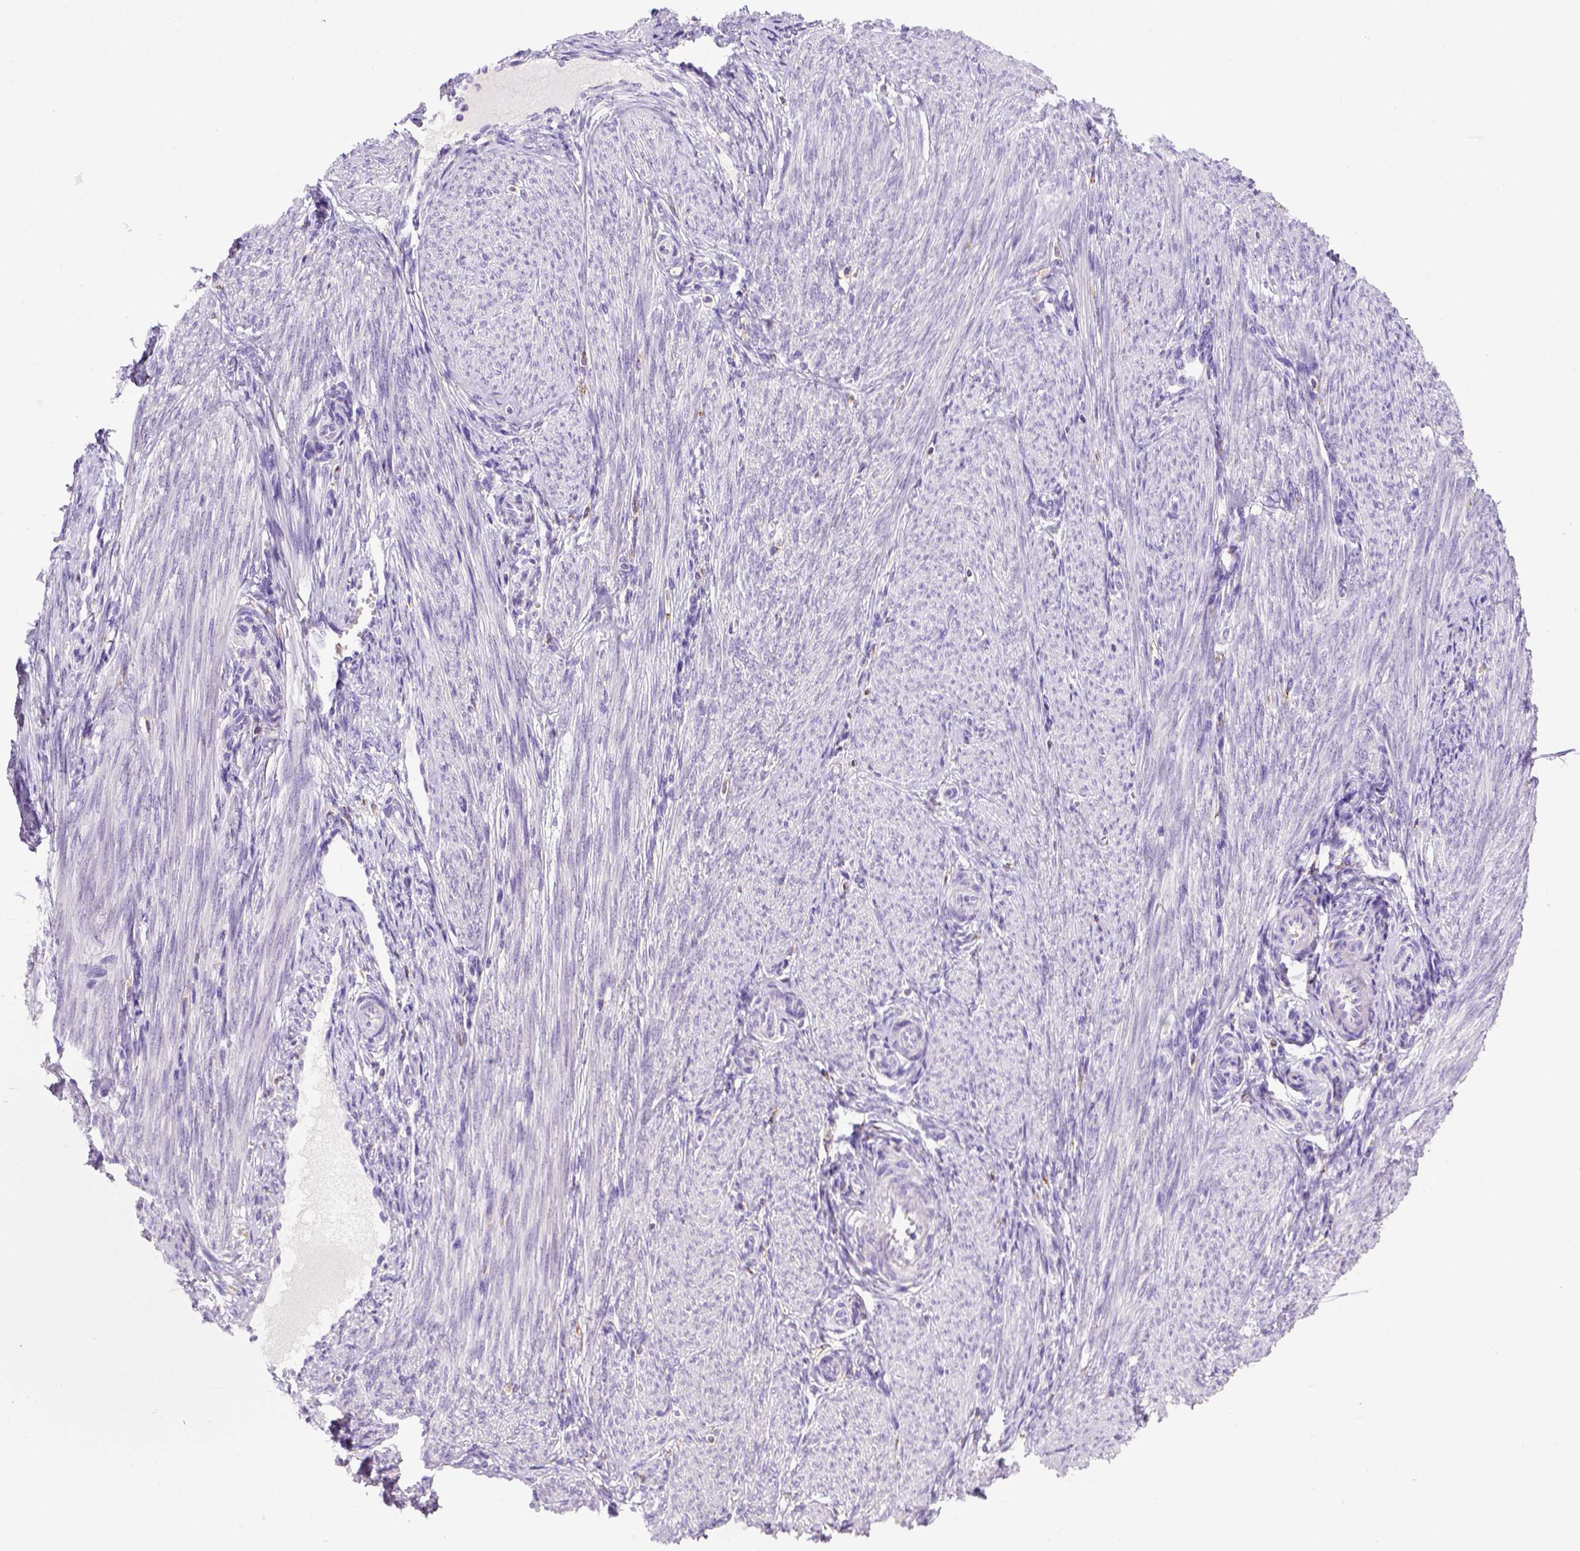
{"staining": {"intensity": "negative", "quantity": "none", "location": "none"}, "tissue": "endometrium", "cell_type": "Cells in endometrial stroma", "image_type": "normal", "snomed": [{"axis": "morphology", "description": "Normal tissue, NOS"}, {"axis": "topography", "description": "Endometrium"}], "caption": "IHC of benign human endometrium shows no staining in cells in endometrial stroma.", "gene": "CD68", "patient": {"sex": "female", "age": 39}}